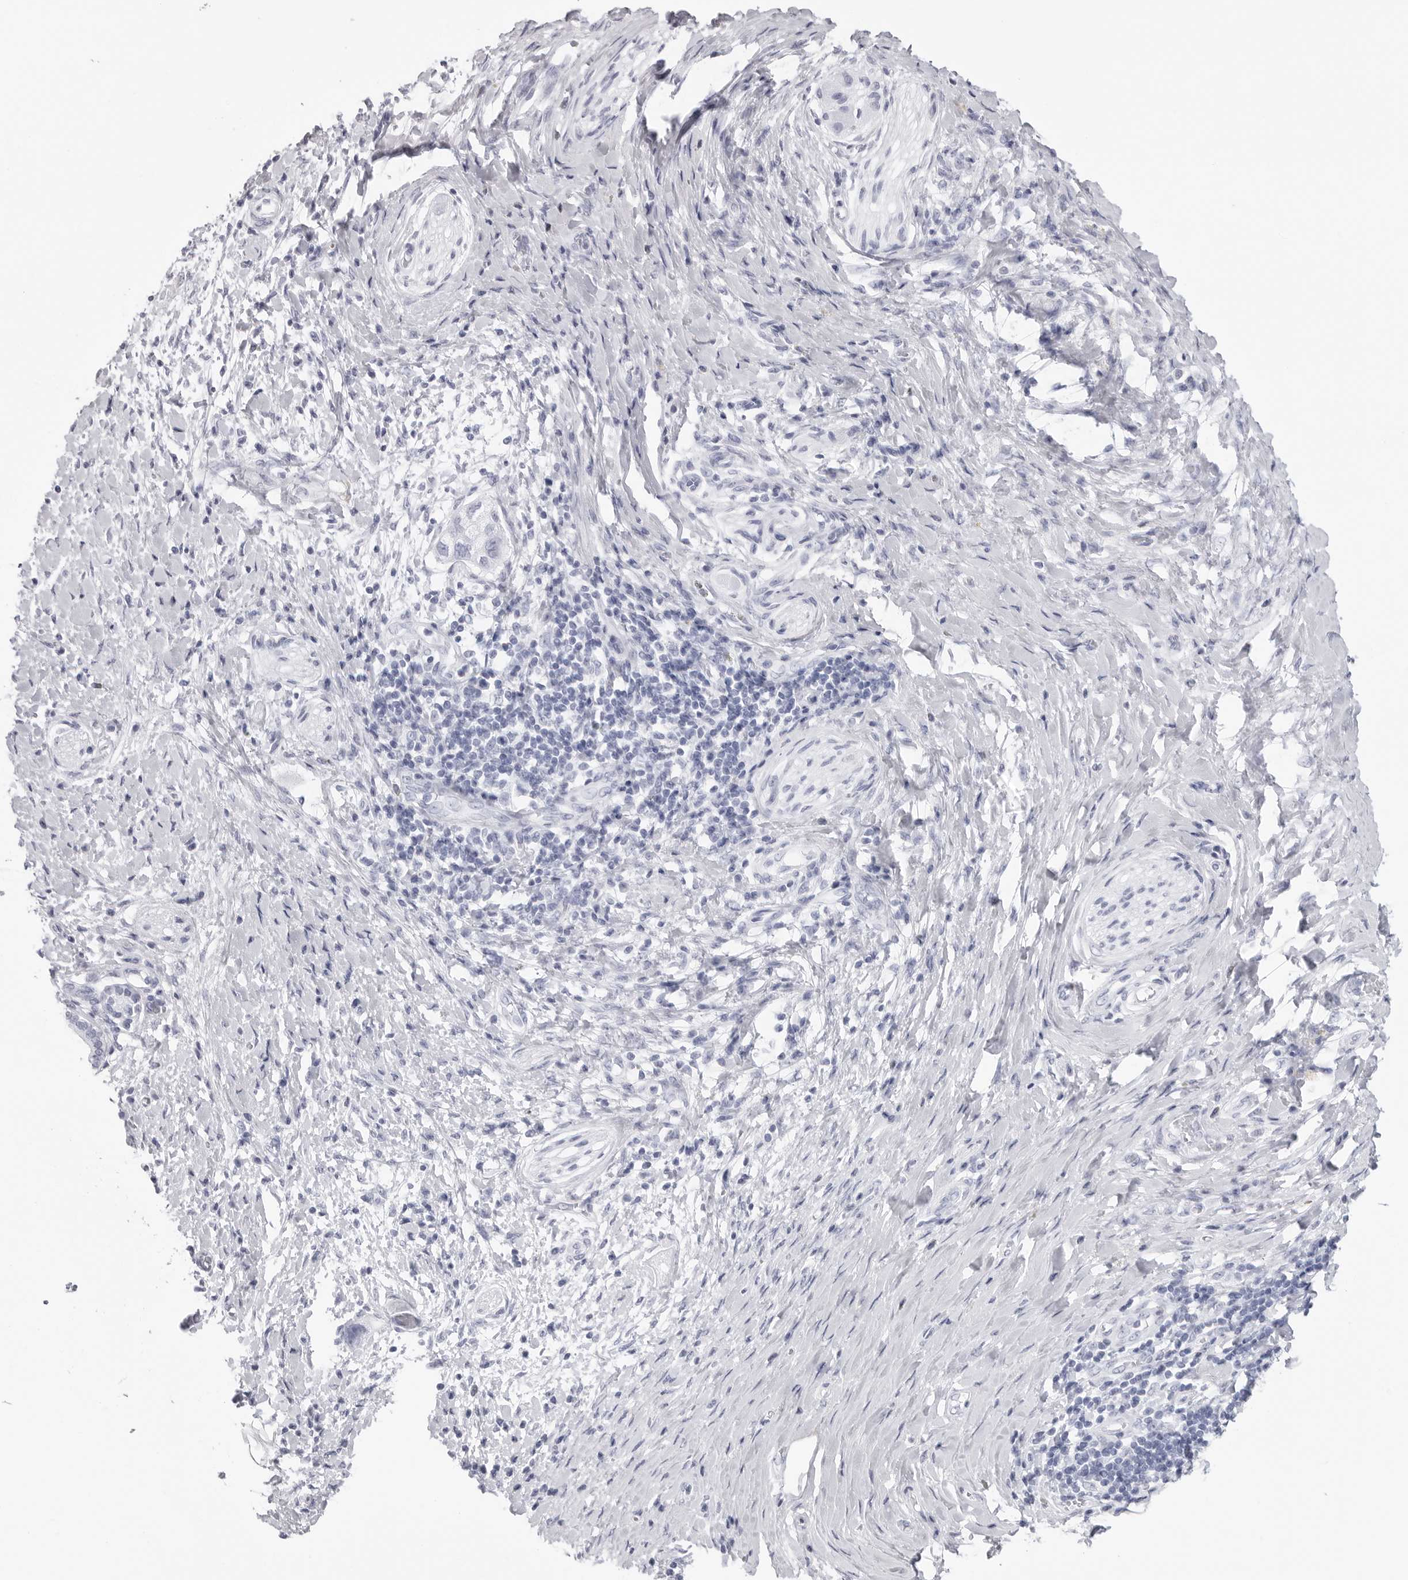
{"staining": {"intensity": "negative", "quantity": "none", "location": "none"}, "tissue": "pancreatic cancer", "cell_type": "Tumor cells", "image_type": "cancer", "snomed": [{"axis": "morphology", "description": "Adenocarcinoma, NOS"}, {"axis": "topography", "description": "Pancreas"}], "caption": "Immunohistochemistry (IHC) histopathology image of neoplastic tissue: pancreatic cancer stained with DAB displays no significant protein staining in tumor cells.", "gene": "CST2", "patient": {"sex": "male", "age": 58}}